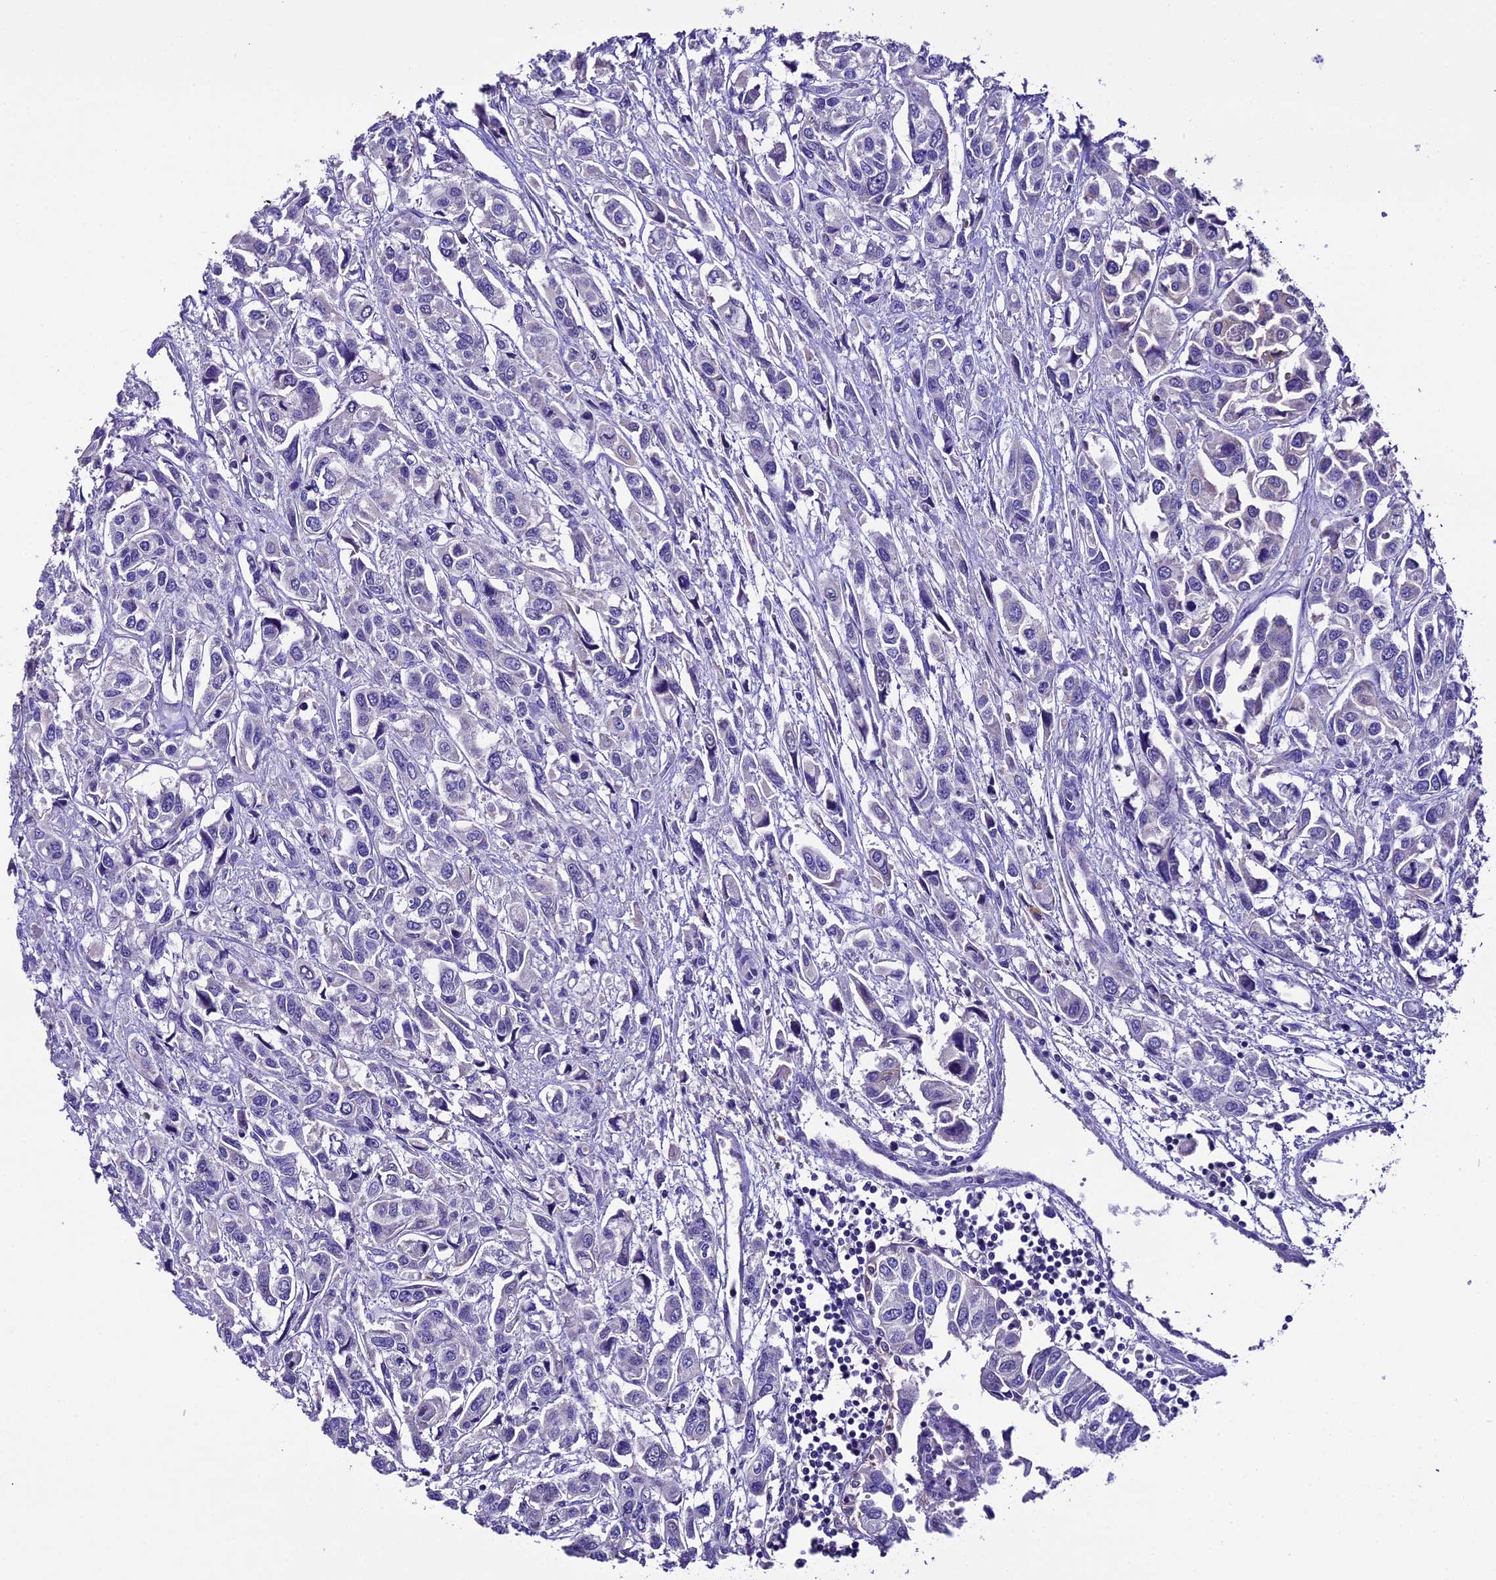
{"staining": {"intensity": "negative", "quantity": "none", "location": "none"}, "tissue": "urothelial cancer", "cell_type": "Tumor cells", "image_type": "cancer", "snomed": [{"axis": "morphology", "description": "Urothelial carcinoma, High grade"}, {"axis": "topography", "description": "Urinary bladder"}], "caption": "Human urothelial cancer stained for a protein using immunohistochemistry (IHC) shows no expression in tumor cells.", "gene": "TCP11L2", "patient": {"sex": "male", "age": 67}}